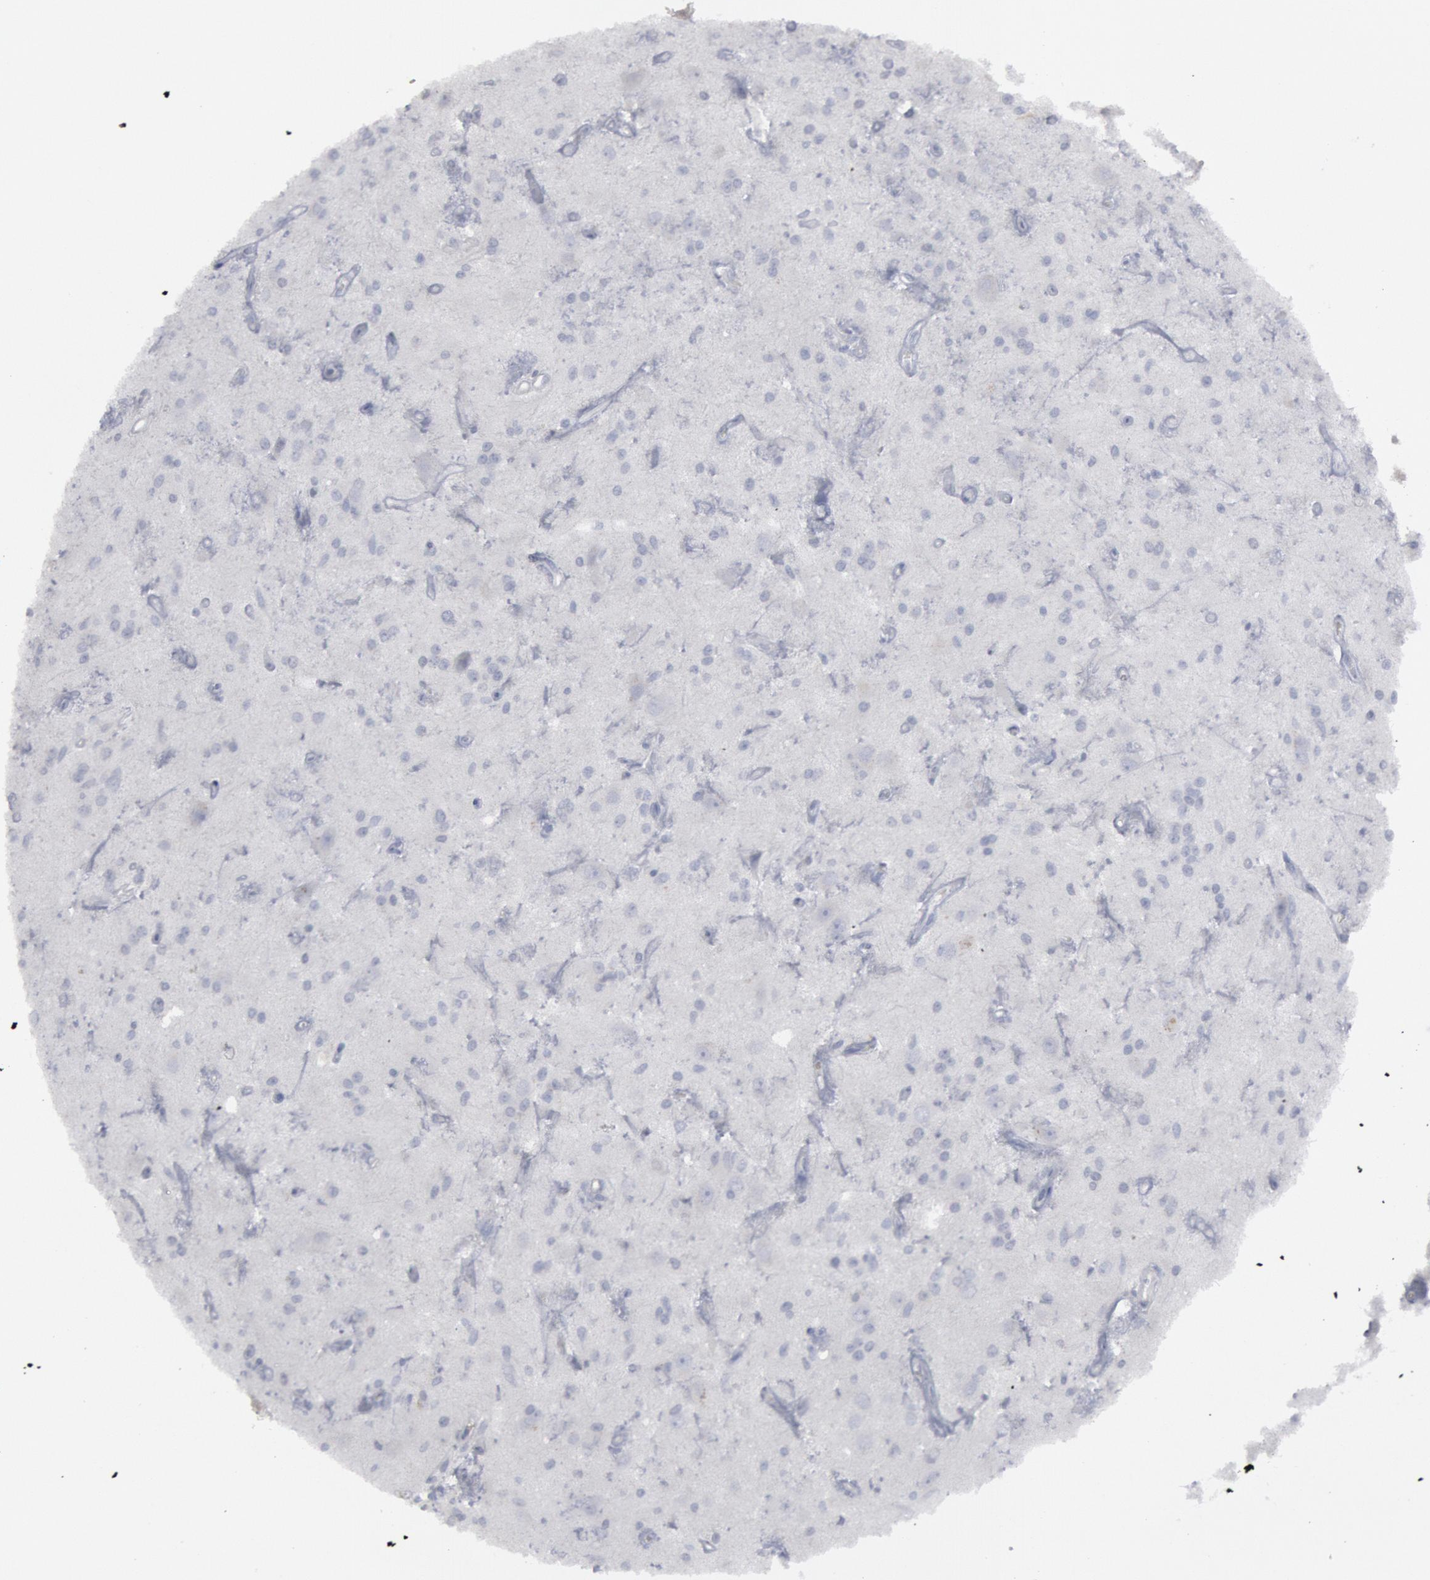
{"staining": {"intensity": "negative", "quantity": "none", "location": "none"}, "tissue": "glioma", "cell_type": "Tumor cells", "image_type": "cancer", "snomed": [{"axis": "morphology", "description": "Glioma, malignant, Low grade"}, {"axis": "topography", "description": "Brain"}], "caption": "Tumor cells show no significant protein staining in malignant glioma (low-grade). (Brightfield microscopy of DAB (3,3'-diaminobenzidine) immunohistochemistry (IHC) at high magnification).", "gene": "DMC1", "patient": {"sex": "female", "age": 15}}